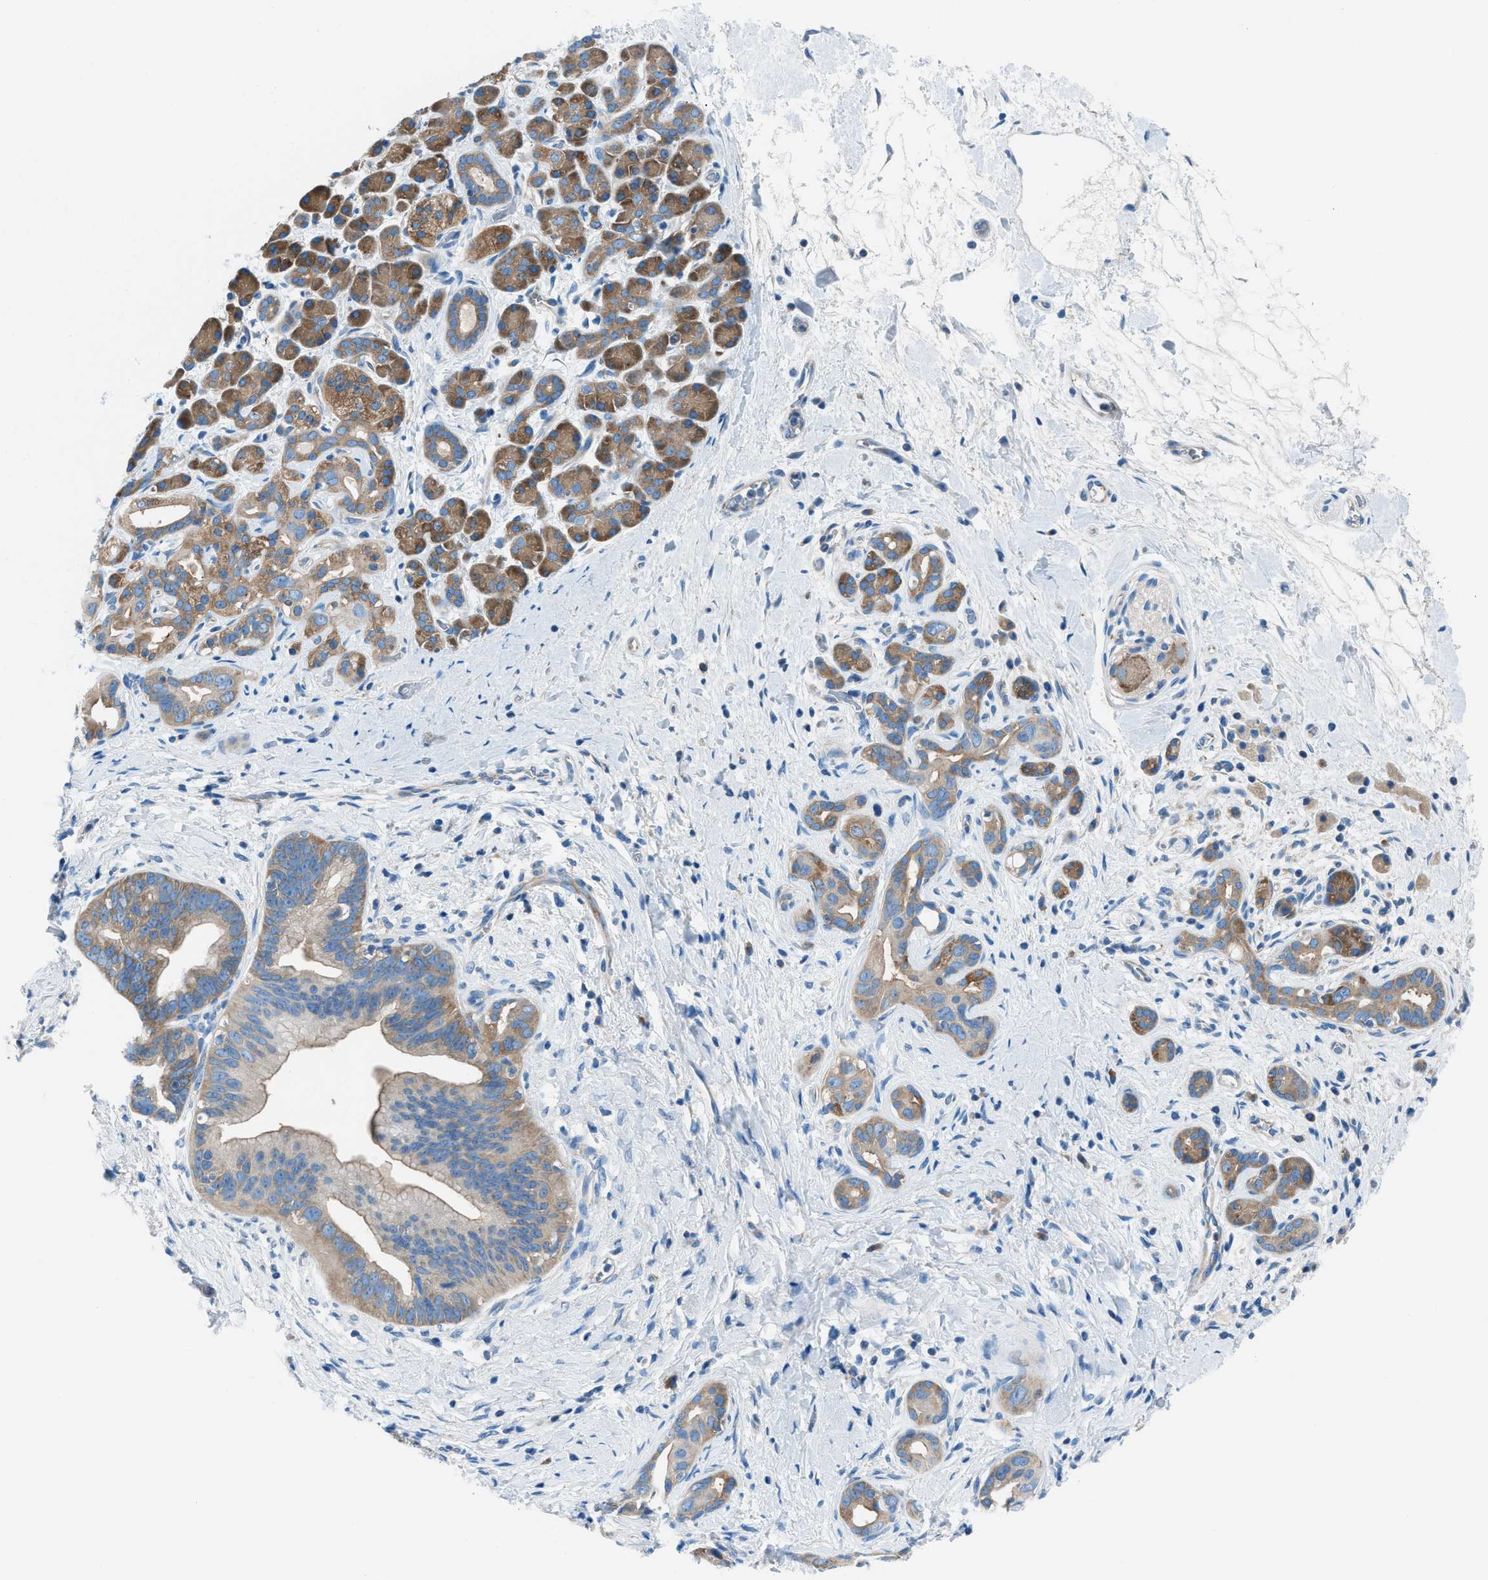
{"staining": {"intensity": "moderate", "quantity": "25%-75%", "location": "cytoplasmic/membranous"}, "tissue": "pancreatic cancer", "cell_type": "Tumor cells", "image_type": "cancer", "snomed": [{"axis": "morphology", "description": "Adenocarcinoma, NOS"}, {"axis": "topography", "description": "Pancreas"}], "caption": "Brown immunohistochemical staining in pancreatic cancer (adenocarcinoma) displays moderate cytoplasmic/membranous positivity in about 25%-75% of tumor cells.", "gene": "SARS1", "patient": {"sex": "male", "age": 55}}